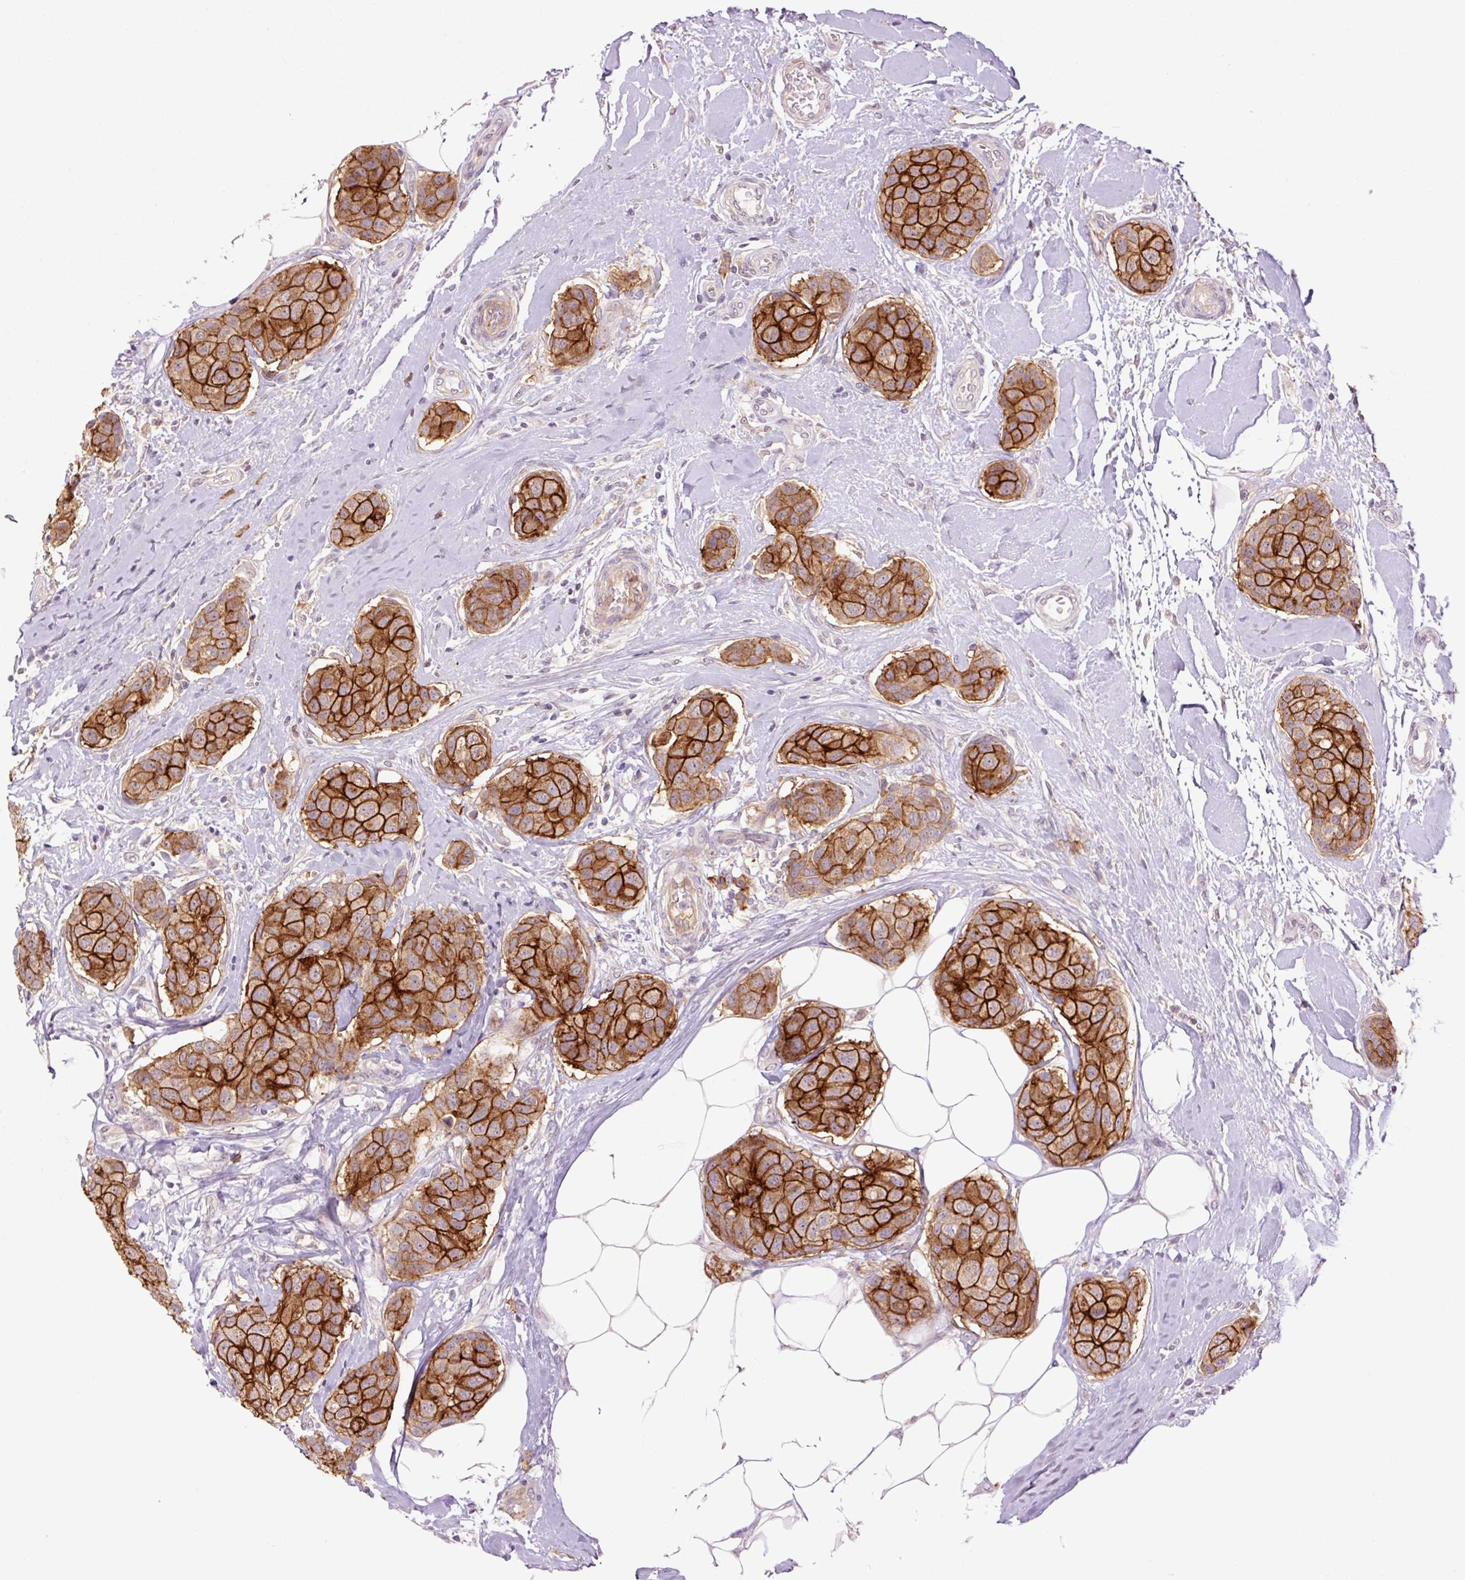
{"staining": {"intensity": "strong", "quantity": ">75%", "location": "cytoplasmic/membranous"}, "tissue": "breast cancer", "cell_type": "Tumor cells", "image_type": "cancer", "snomed": [{"axis": "morphology", "description": "Duct carcinoma"}, {"axis": "topography", "description": "Breast"}, {"axis": "topography", "description": "Lymph node"}], "caption": "A brown stain highlights strong cytoplasmic/membranous staining of a protein in human breast cancer (intraductal carcinoma) tumor cells.", "gene": "SLC1A4", "patient": {"sex": "female", "age": 80}}